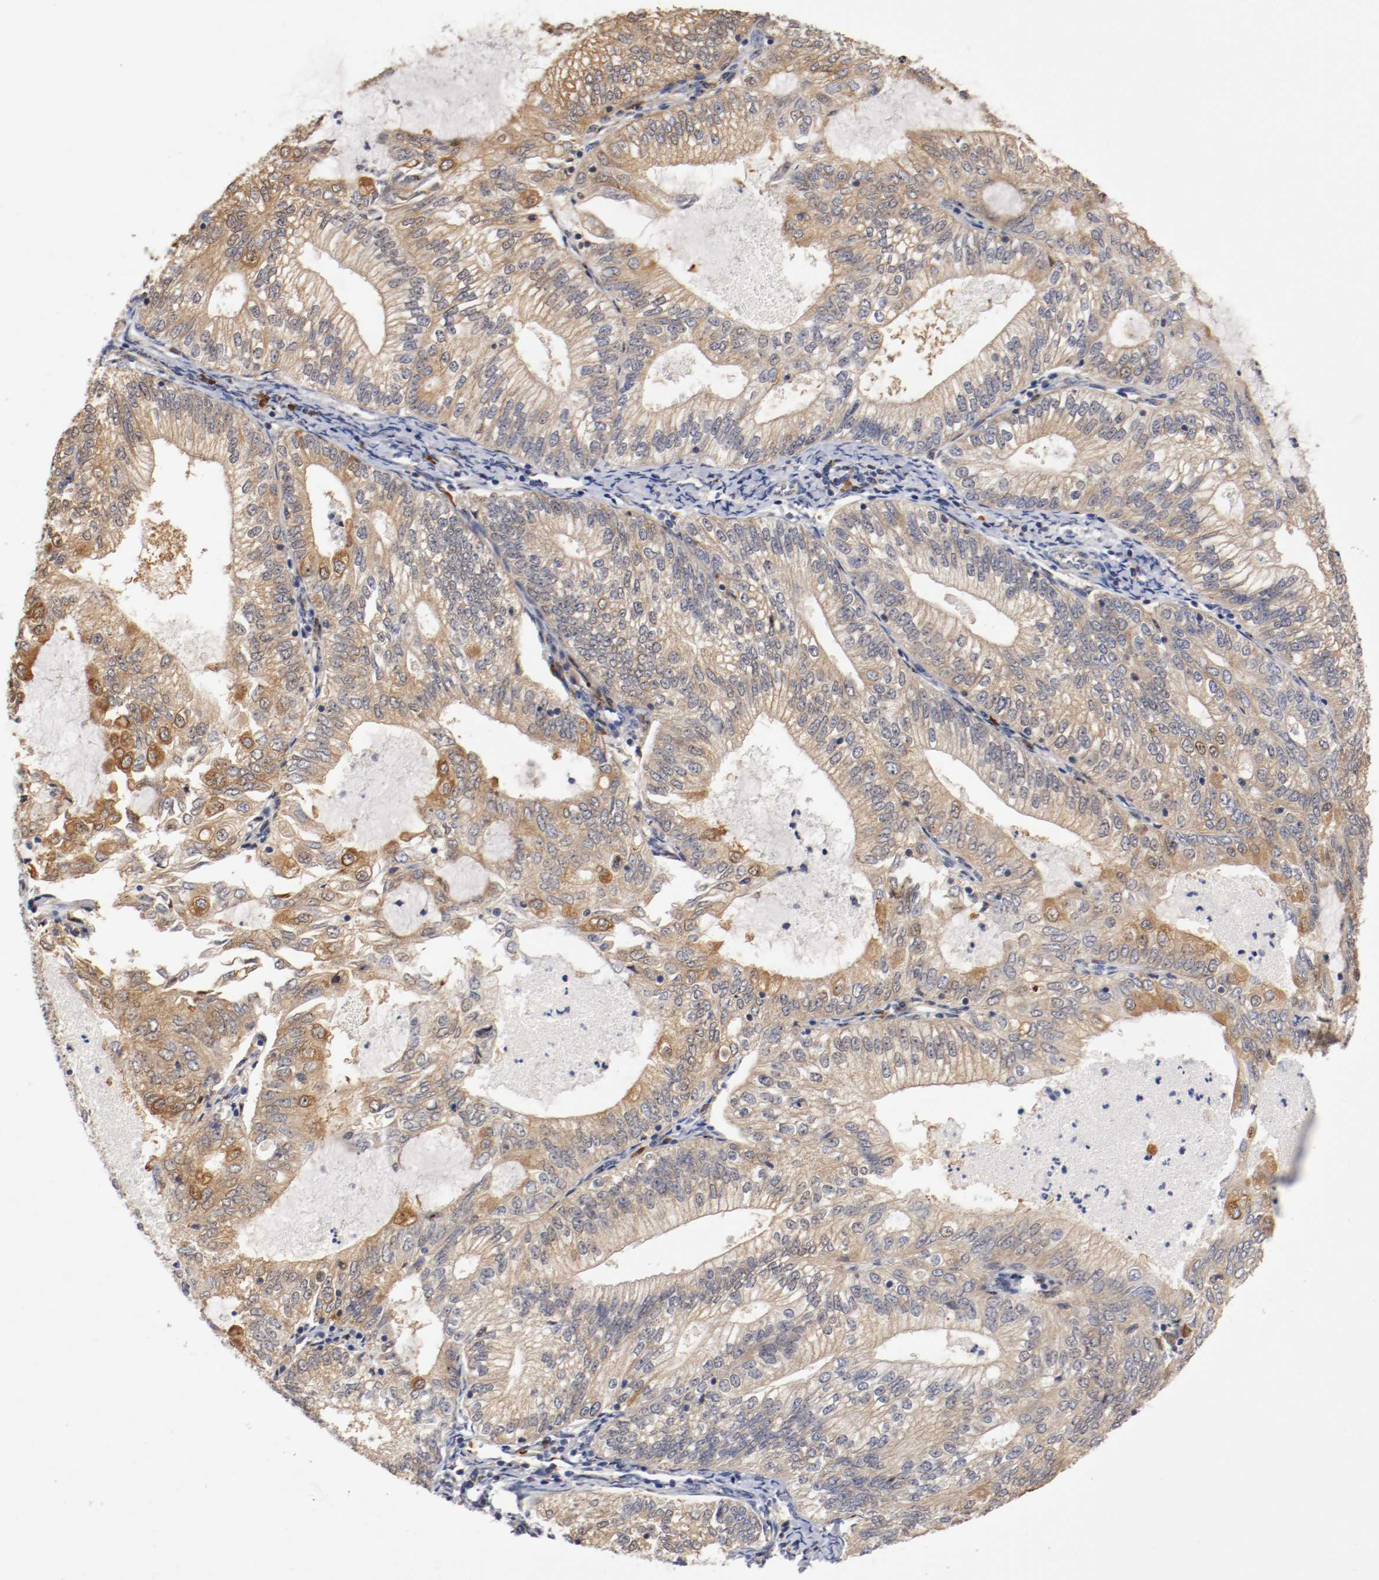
{"staining": {"intensity": "moderate", "quantity": ">75%", "location": "cytoplasmic/membranous"}, "tissue": "endometrial cancer", "cell_type": "Tumor cells", "image_type": "cancer", "snomed": [{"axis": "morphology", "description": "Adenocarcinoma, NOS"}, {"axis": "topography", "description": "Endometrium"}], "caption": "A brown stain labels moderate cytoplasmic/membranous staining of a protein in endometrial adenocarcinoma tumor cells.", "gene": "TNFSF13", "patient": {"sex": "female", "age": 69}}